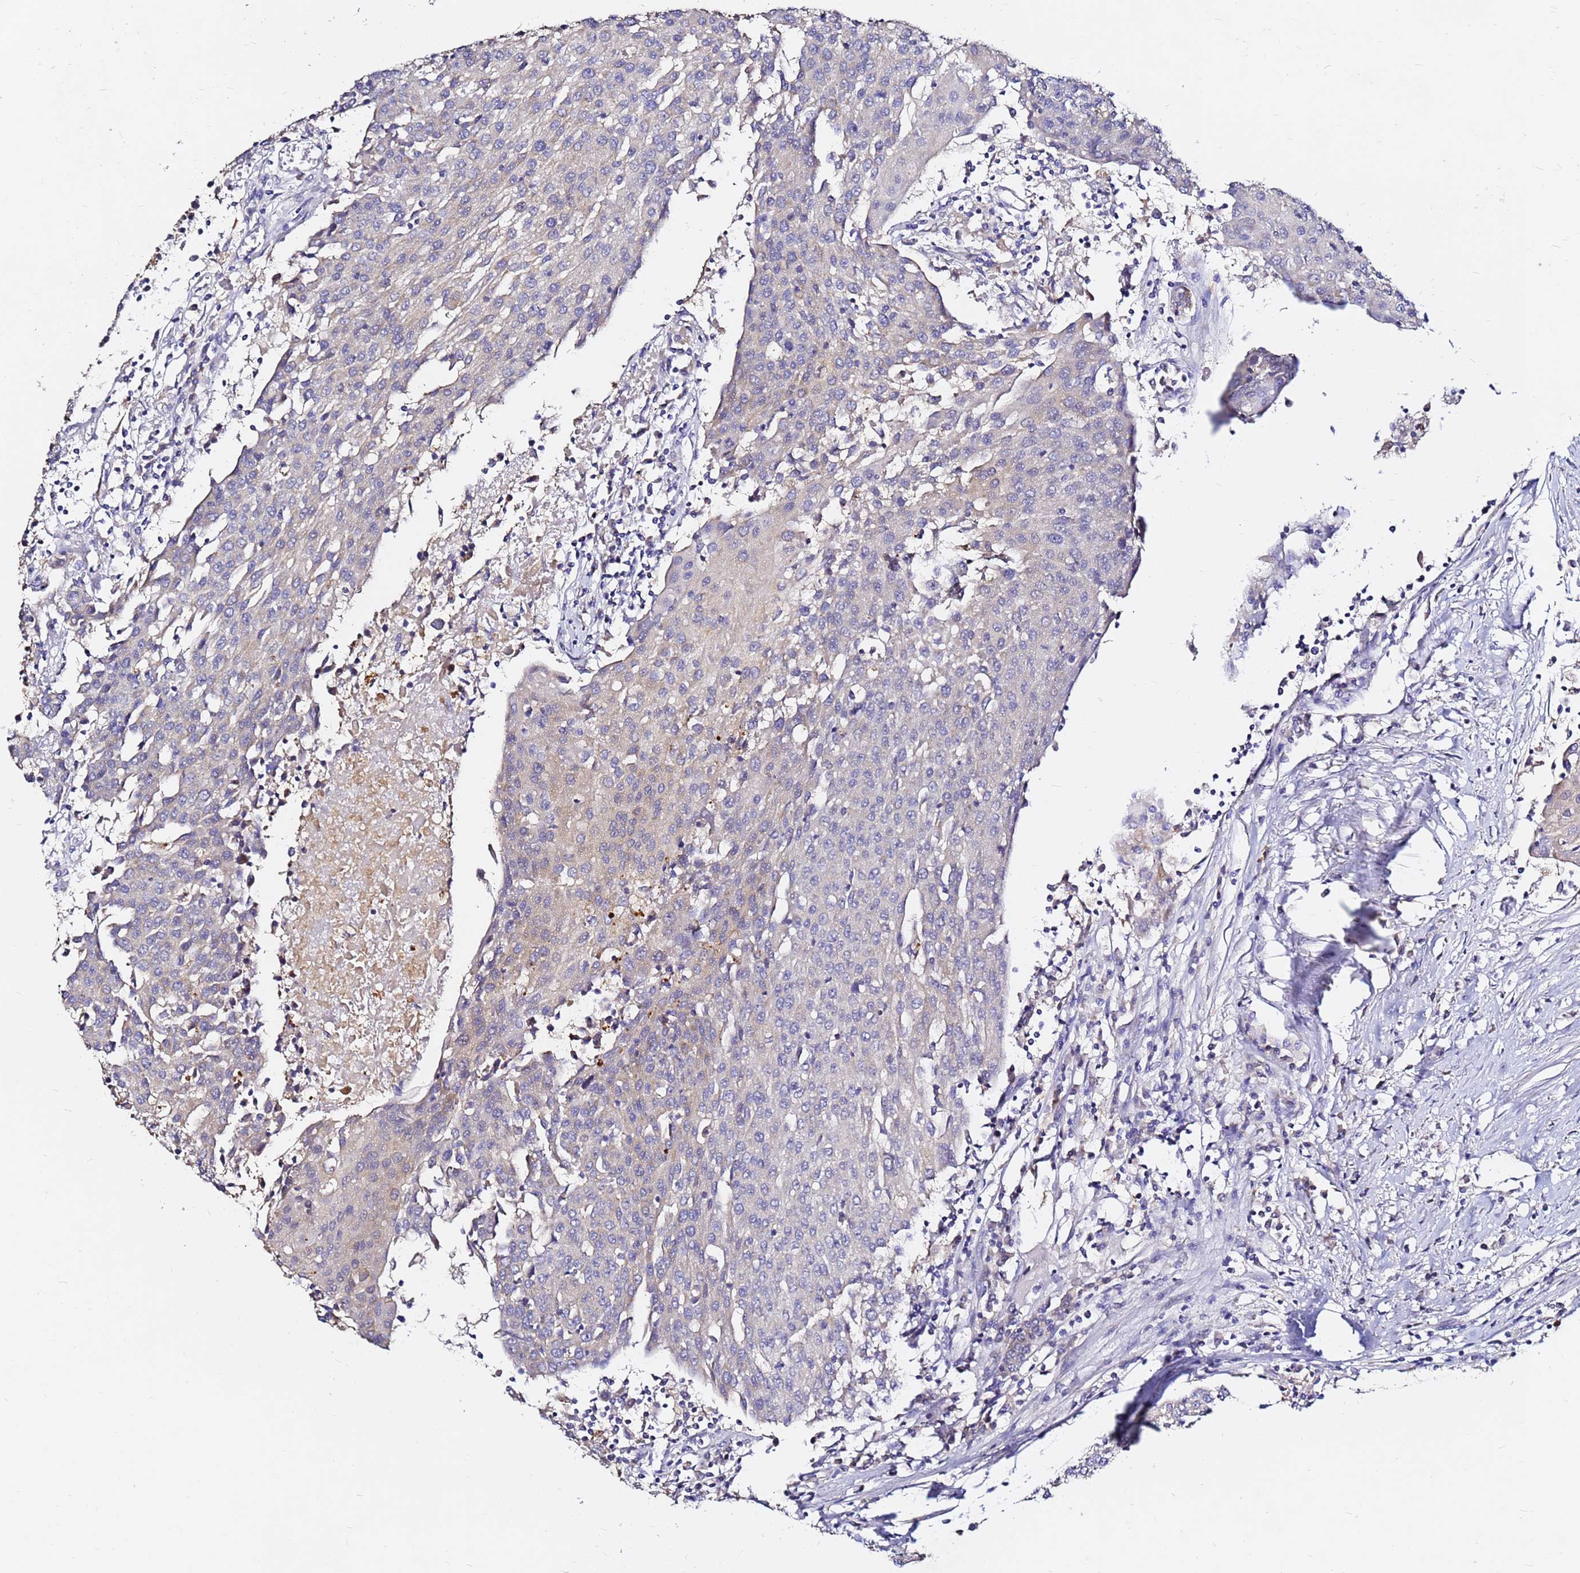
{"staining": {"intensity": "weak", "quantity": "<25%", "location": "cytoplasmic/membranous"}, "tissue": "urothelial cancer", "cell_type": "Tumor cells", "image_type": "cancer", "snomed": [{"axis": "morphology", "description": "Urothelial carcinoma, High grade"}, {"axis": "topography", "description": "Urinary bladder"}], "caption": "The IHC image has no significant staining in tumor cells of urothelial cancer tissue.", "gene": "FAM183A", "patient": {"sex": "female", "age": 85}}